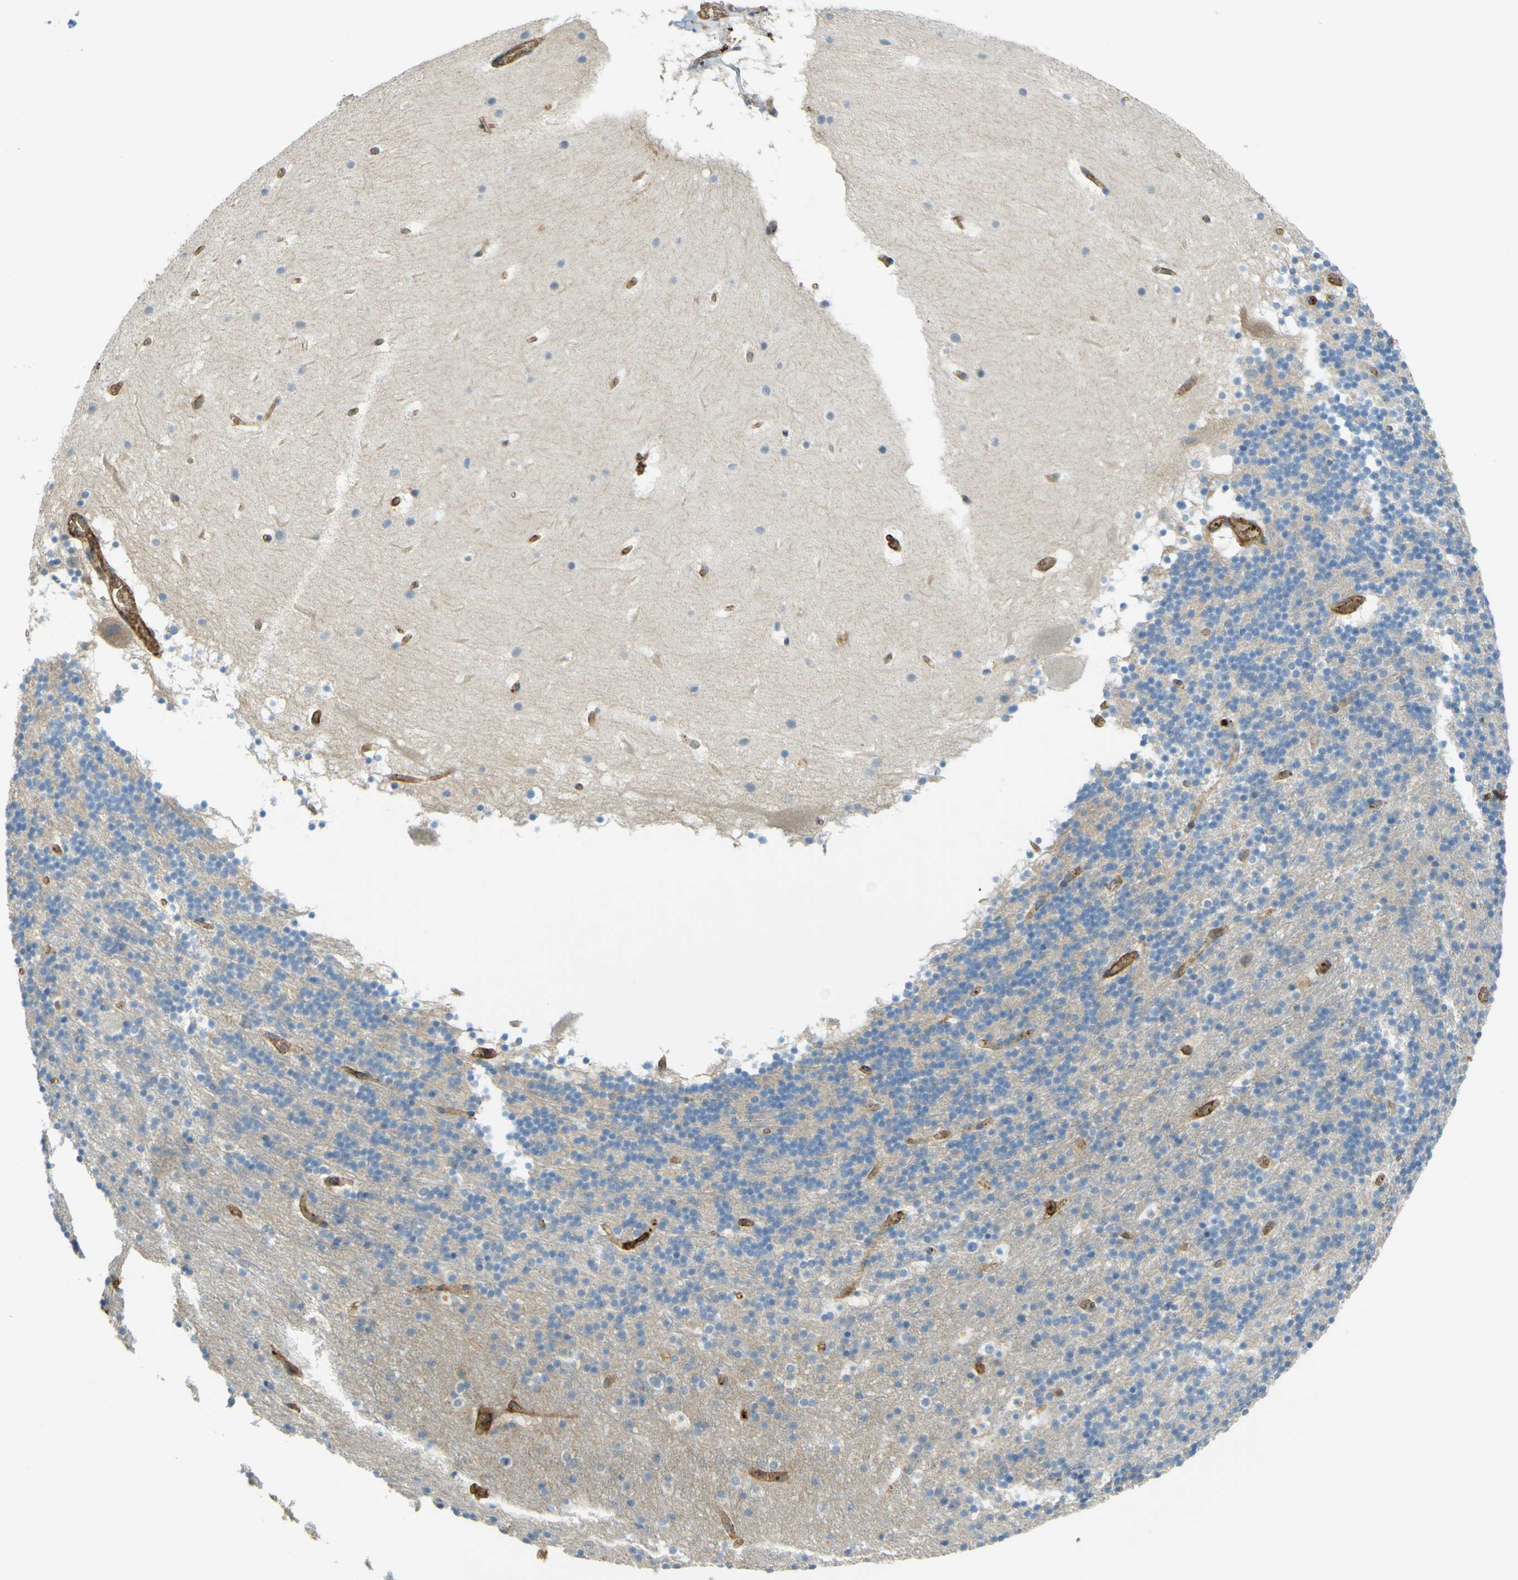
{"staining": {"intensity": "negative", "quantity": "none", "location": "none"}, "tissue": "cerebellum", "cell_type": "Cells in granular layer", "image_type": "normal", "snomed": [{"axis": "morphology", "description": "Normal tissue, NOS"}, {"axis": "topography", "description": "Cerebellum"}], "caption": "Cerebellum was stained to show a protein in brown. There is no significant staining in cells in granular layer. Brightfield microscopy of IHC stained with DAB (3,3'-diaminobenzidine) (brown) and hematoxylin (blue), captured at high magnification.", "gene": "PLXDC1", "patient": {"sex": "male", "age": 45}}